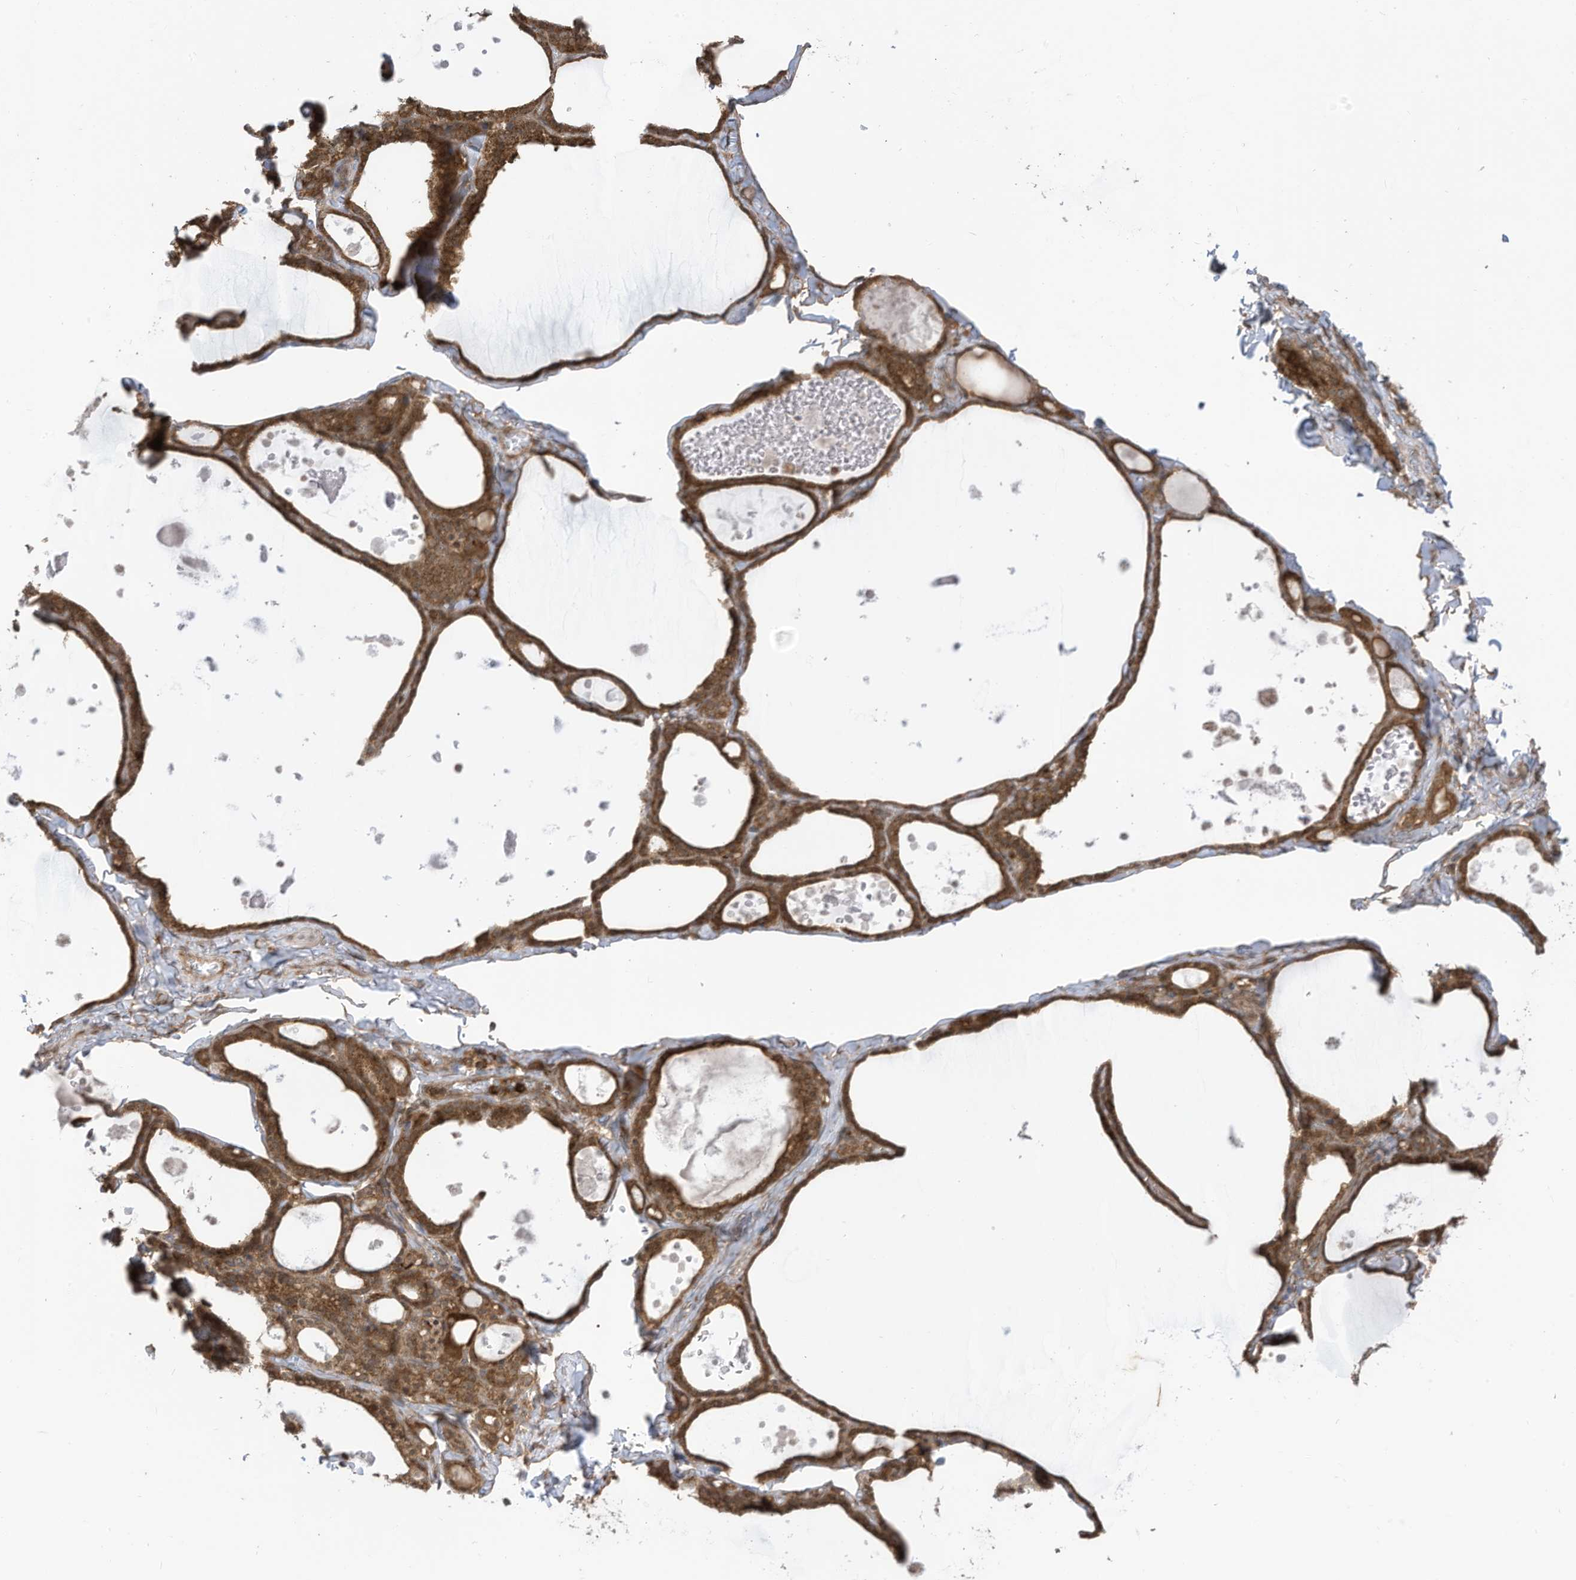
{"staining": {"intensity": "moderate", "quantity": ">75%", "location": "cytoplasmic/membranous"}, "tissue": "thyroid gland", "cell_type": "Glandular cells", "image_type": "normal", "snomed": [{"axis": "morphology", "description": "Normal tissue, NOS"}, {"axis": "topography", "description": "Thyroid gland"}], "caption": "Glandular cells show moderate cytoplasmic/membranous positivity in approximately >75% of cells in normal thyroid gland. Nuclei are stained in blue.", "gene": "REPS1", "patient": {"sex": "male", "age": 56}}